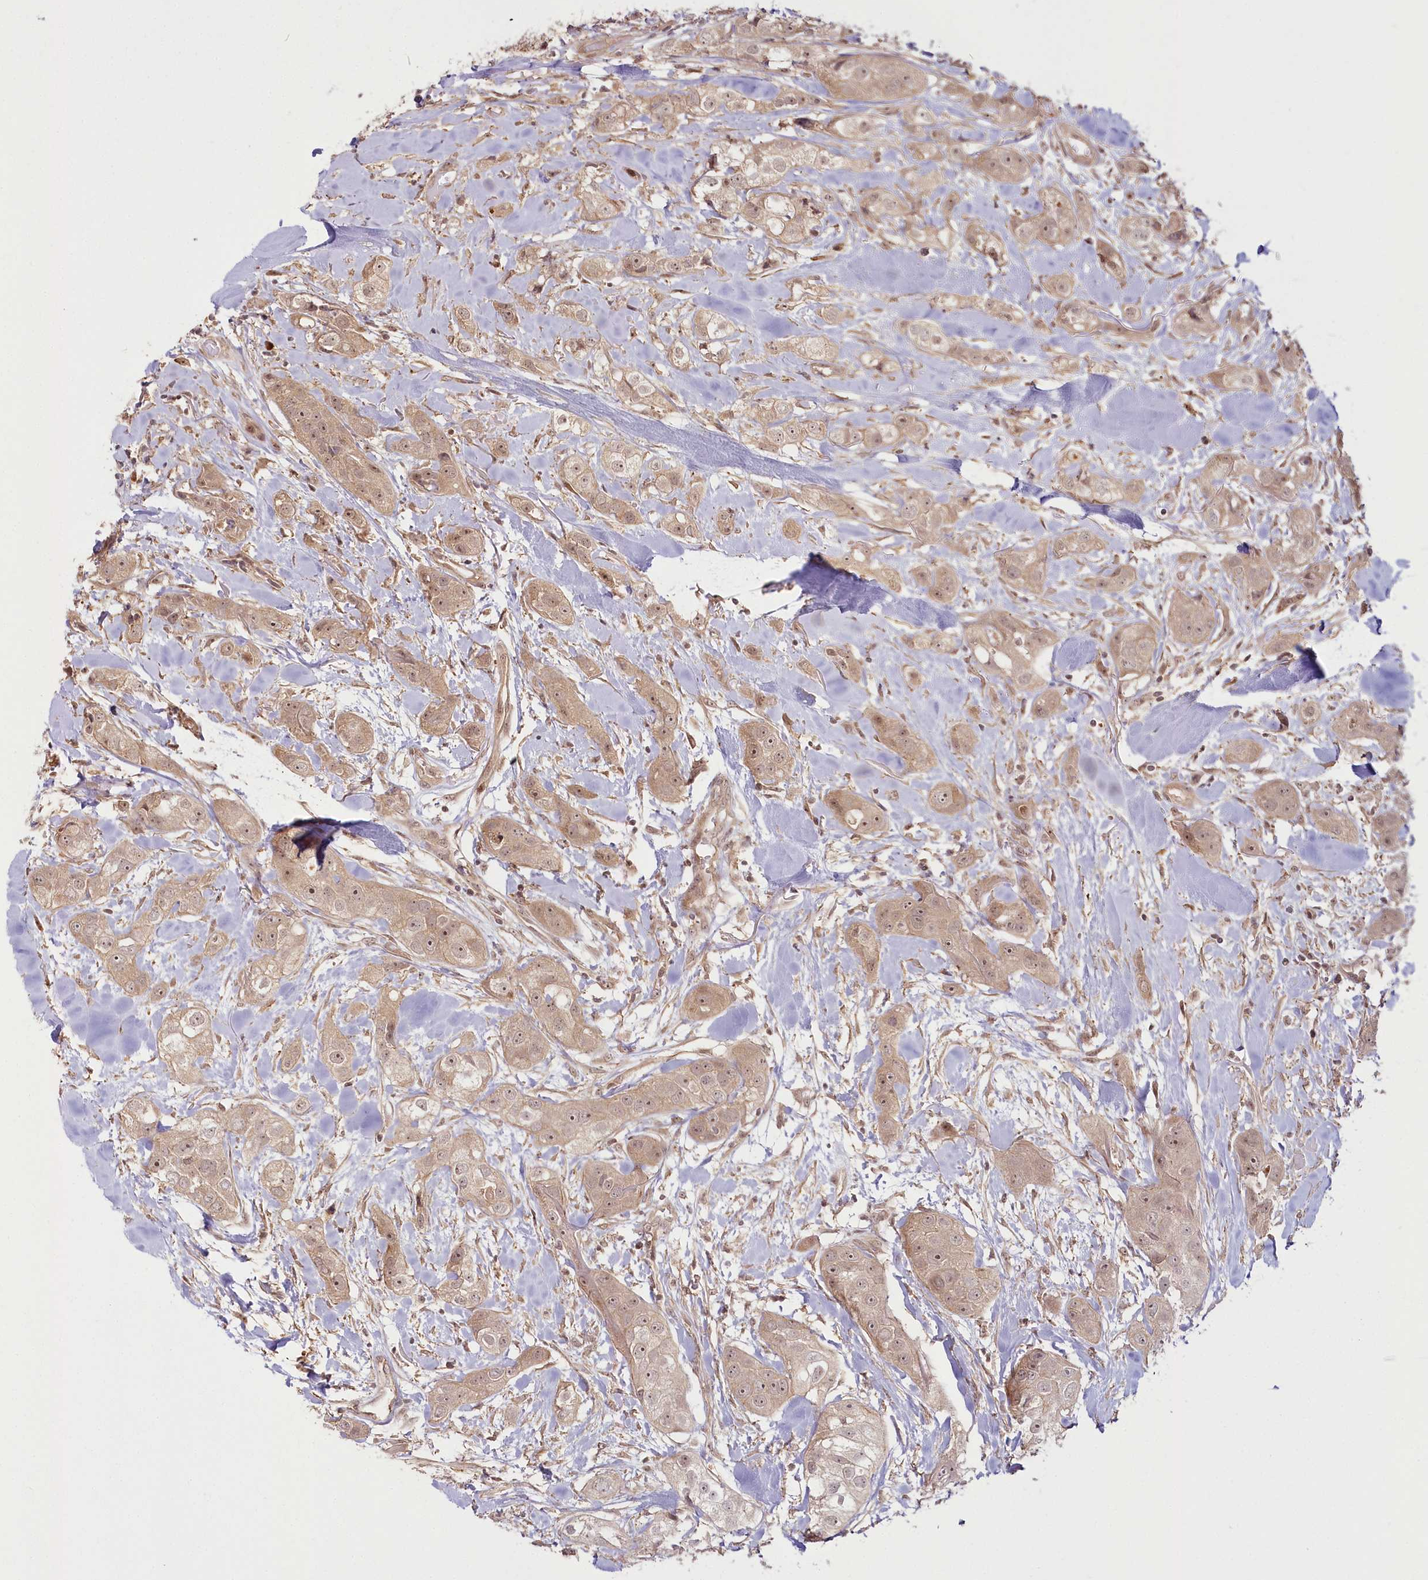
{"staining": {"intensity": "moderate", "quantity": ">75%", "location": "cytoplasmic/membranous,nuclear"}, "tissue": "head and neck cancer", "cell_type": "Tumor cells", "image_type": "cancer", "snomed": [{"axis": "morphology", "description": "Normal tissue, NOS"}, {"axis": "morphology", "description": "Squamous cell carcinoma, NOS"}, {"axis": "topography", "description": "Skeletal muscle"}, {"axis": "topography", "description": "Head-Neck"}], "caption": "Human head and neck cancer stained with a protein marker reveals moderate staining in tumor cells.", "gene": "R3HDM2", "patient": {"sex": "male", "age": 51}}